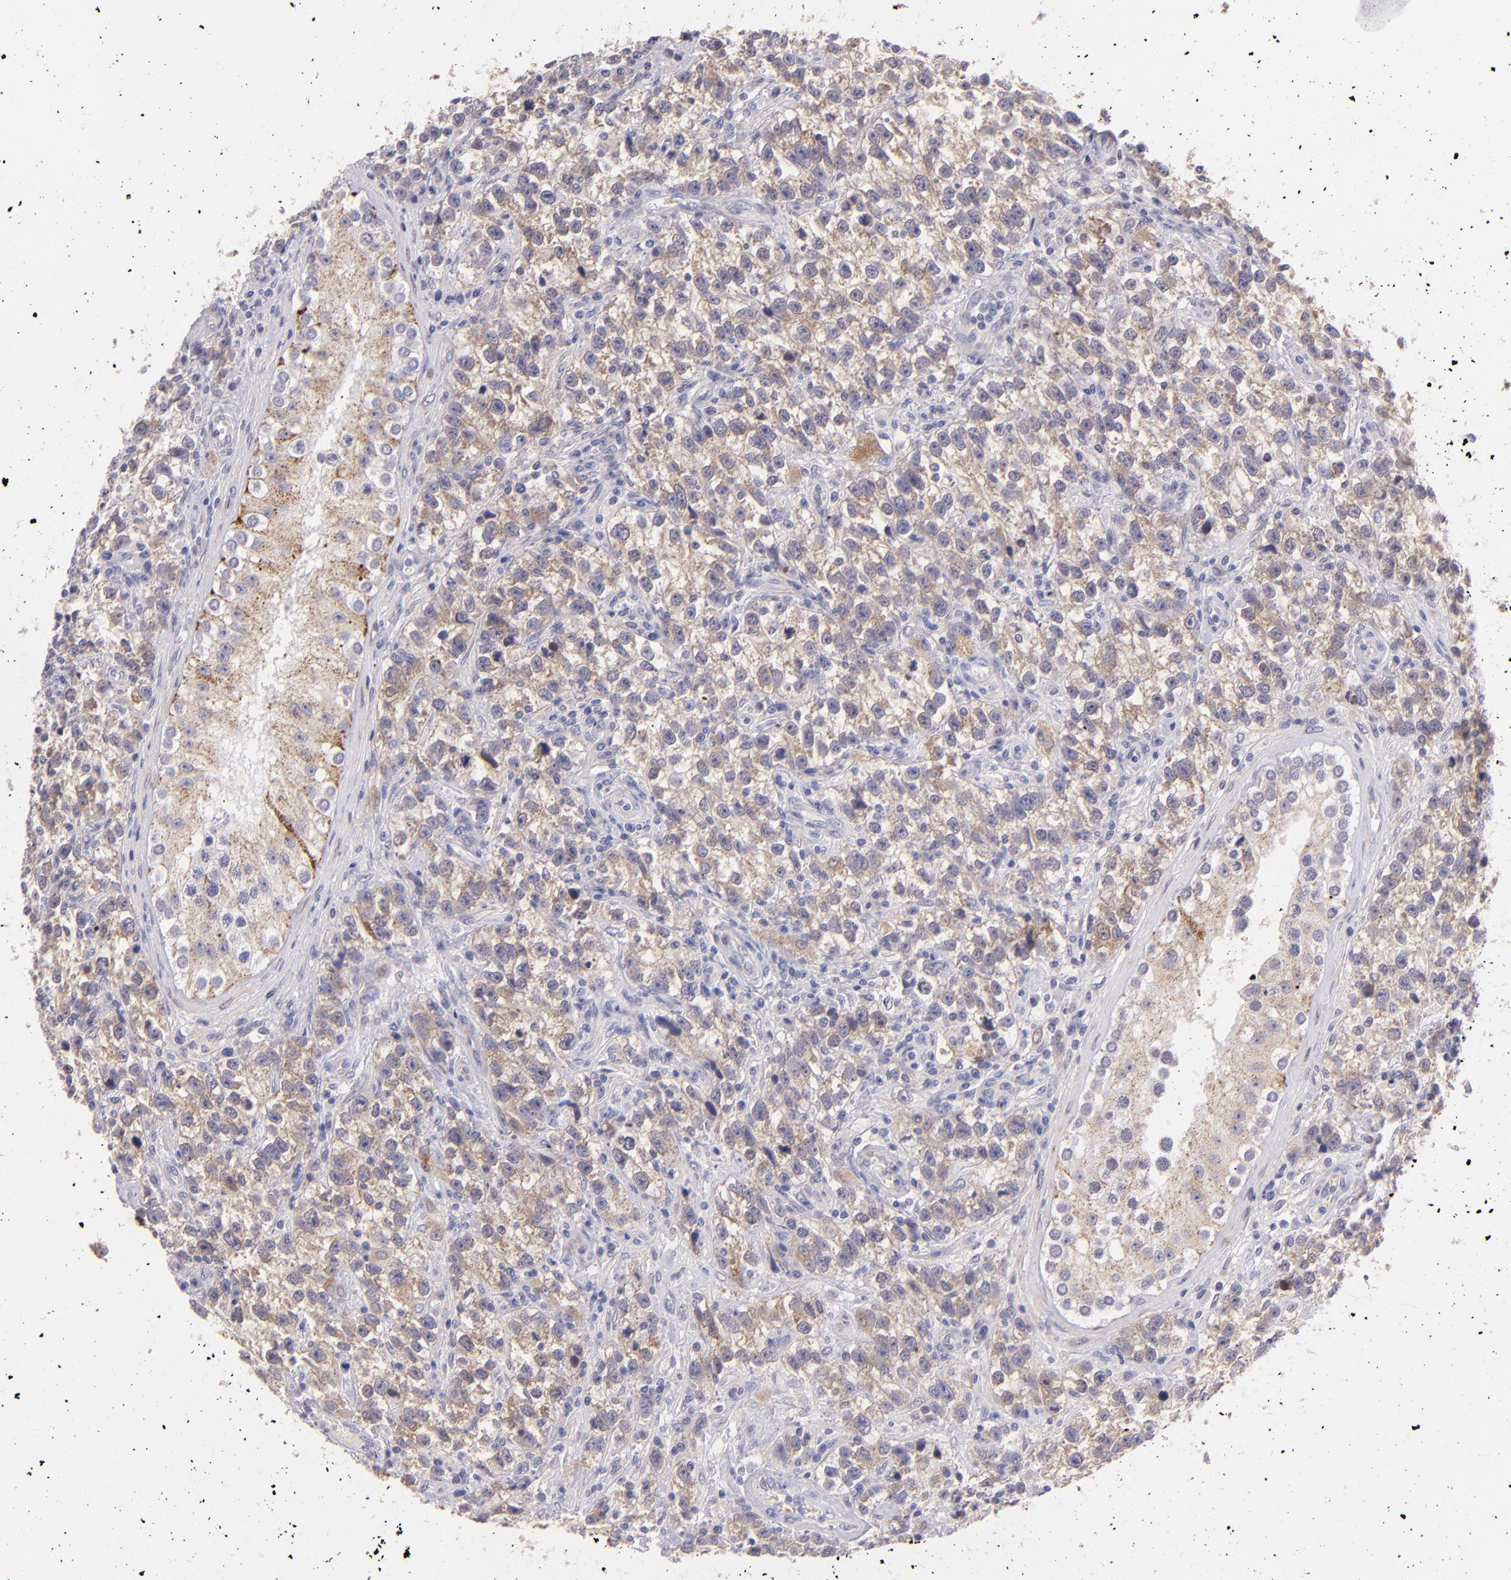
{"staining": {"intensity": "weak", "quantity": ">75%", "location": "cytoplasmic/membranous"}, "tissue": "testis cancer", "cell_type": "Tumor cells", "image_type": "cancer", "snomed": [{"axis": "morphology", "description": "Seminoma, NOS"}, {"axis": "topography", "description": "Testis"}], "caption": "Tumor cells reveal low levels of weak cytoplasmic/membranous positivity in about >75% of cells in seminoma (testis). The staining was performed using DAB, with brown indicating positive protein expression. Nuclei are stained blue with hematoxylin.", "gene": "SH2D4A", "patient": {"sex": "male", "age": 38}}